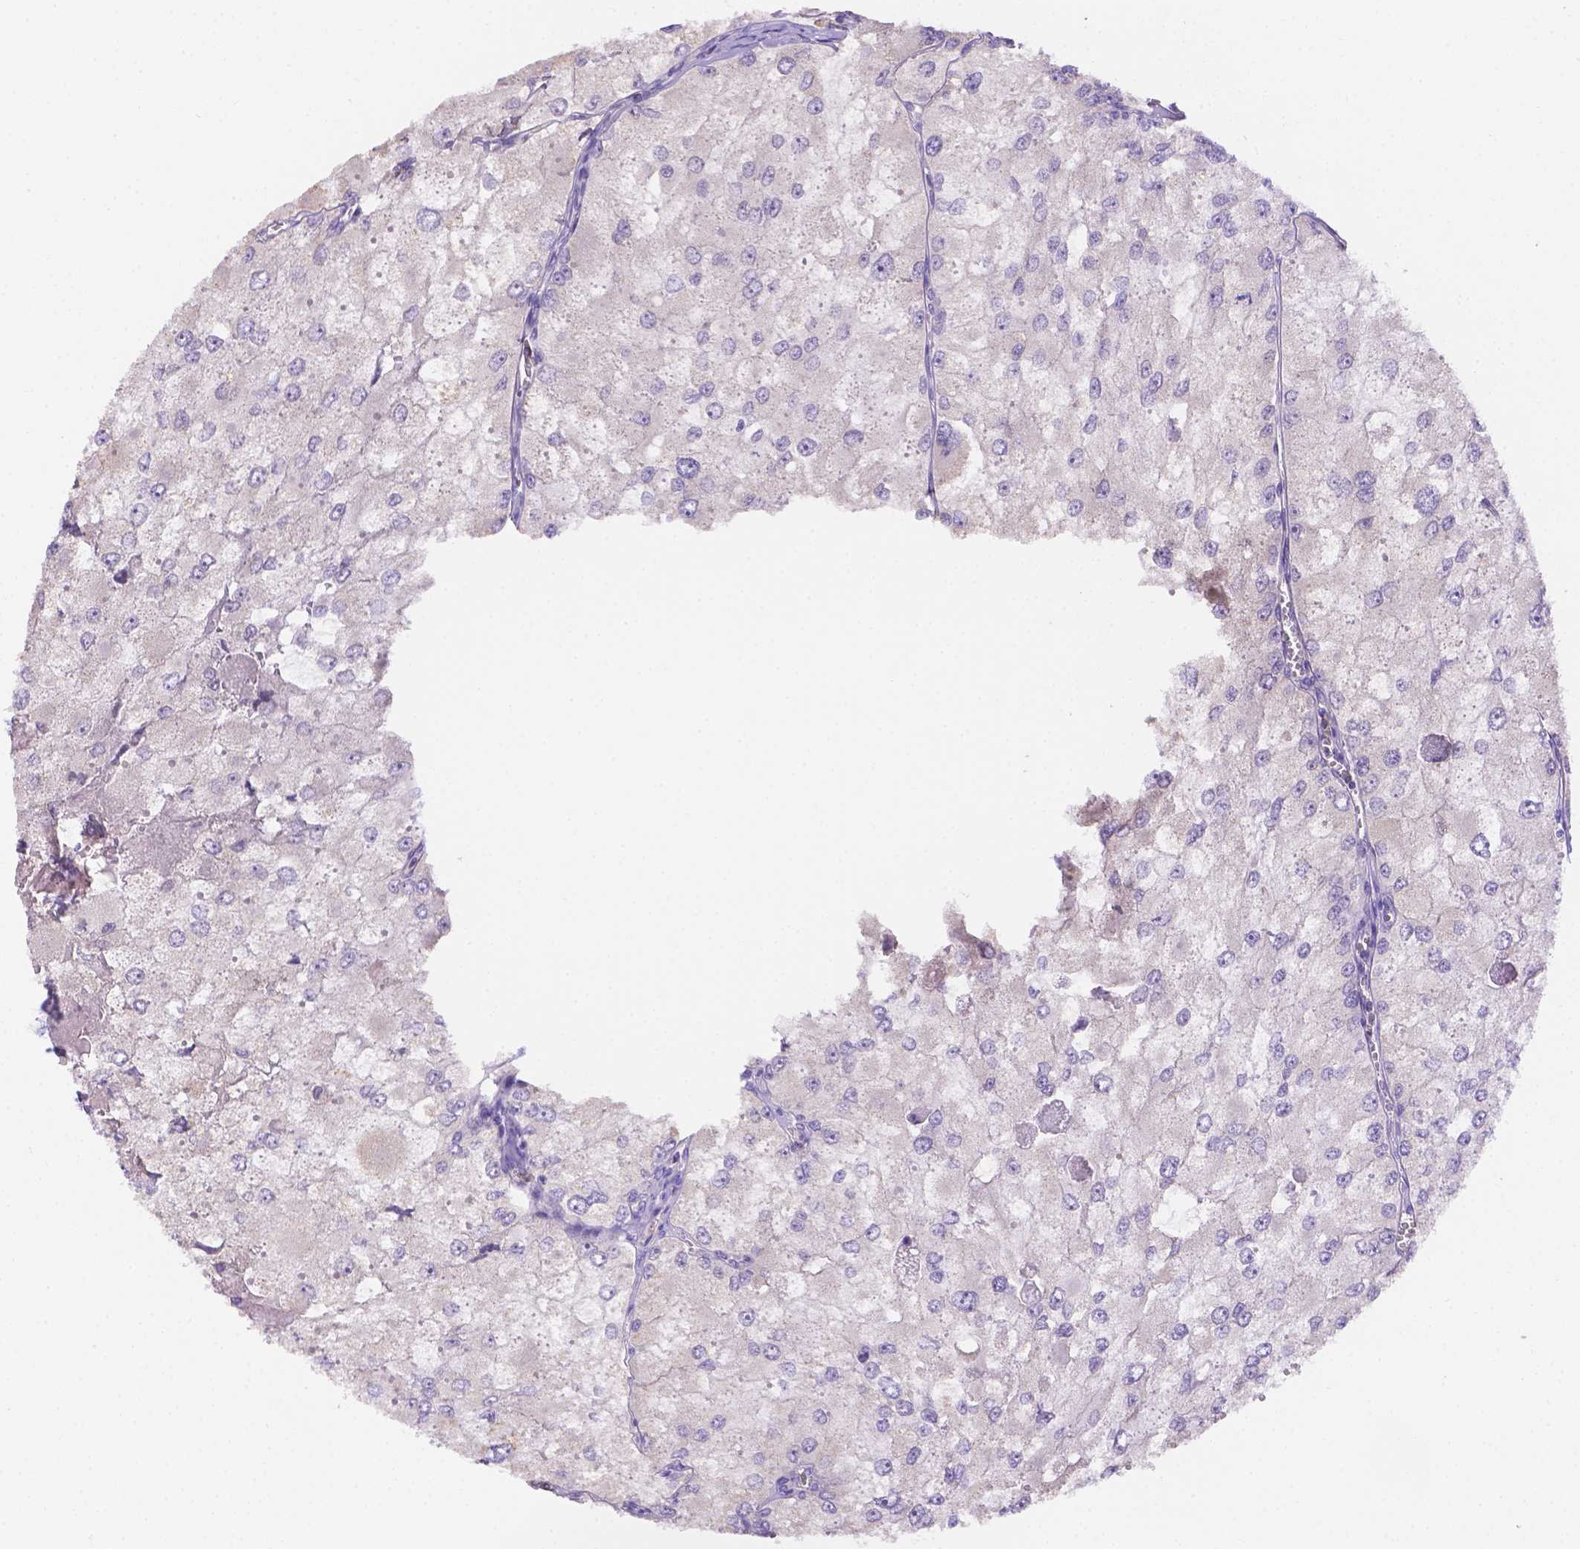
{"staining": {"intensity": "negative", "quantity": "none", "location": "none"}, "tissue": "renal cancer", "cell_type": "Tumor cells", "image_type": "cancer", "snomed": [{"axis": "morphology", "description": "Adenocarcinoma, NOS"}, {"axis": "topography", "description": "Kidney"}], "caption": "Renal cancer (adenocarcinoma) was stained to show a protein in brown. There is no significant positivity in tumor cells.", "gene": "NXPE2", "patient": {"sex": "female", "age": 70}}